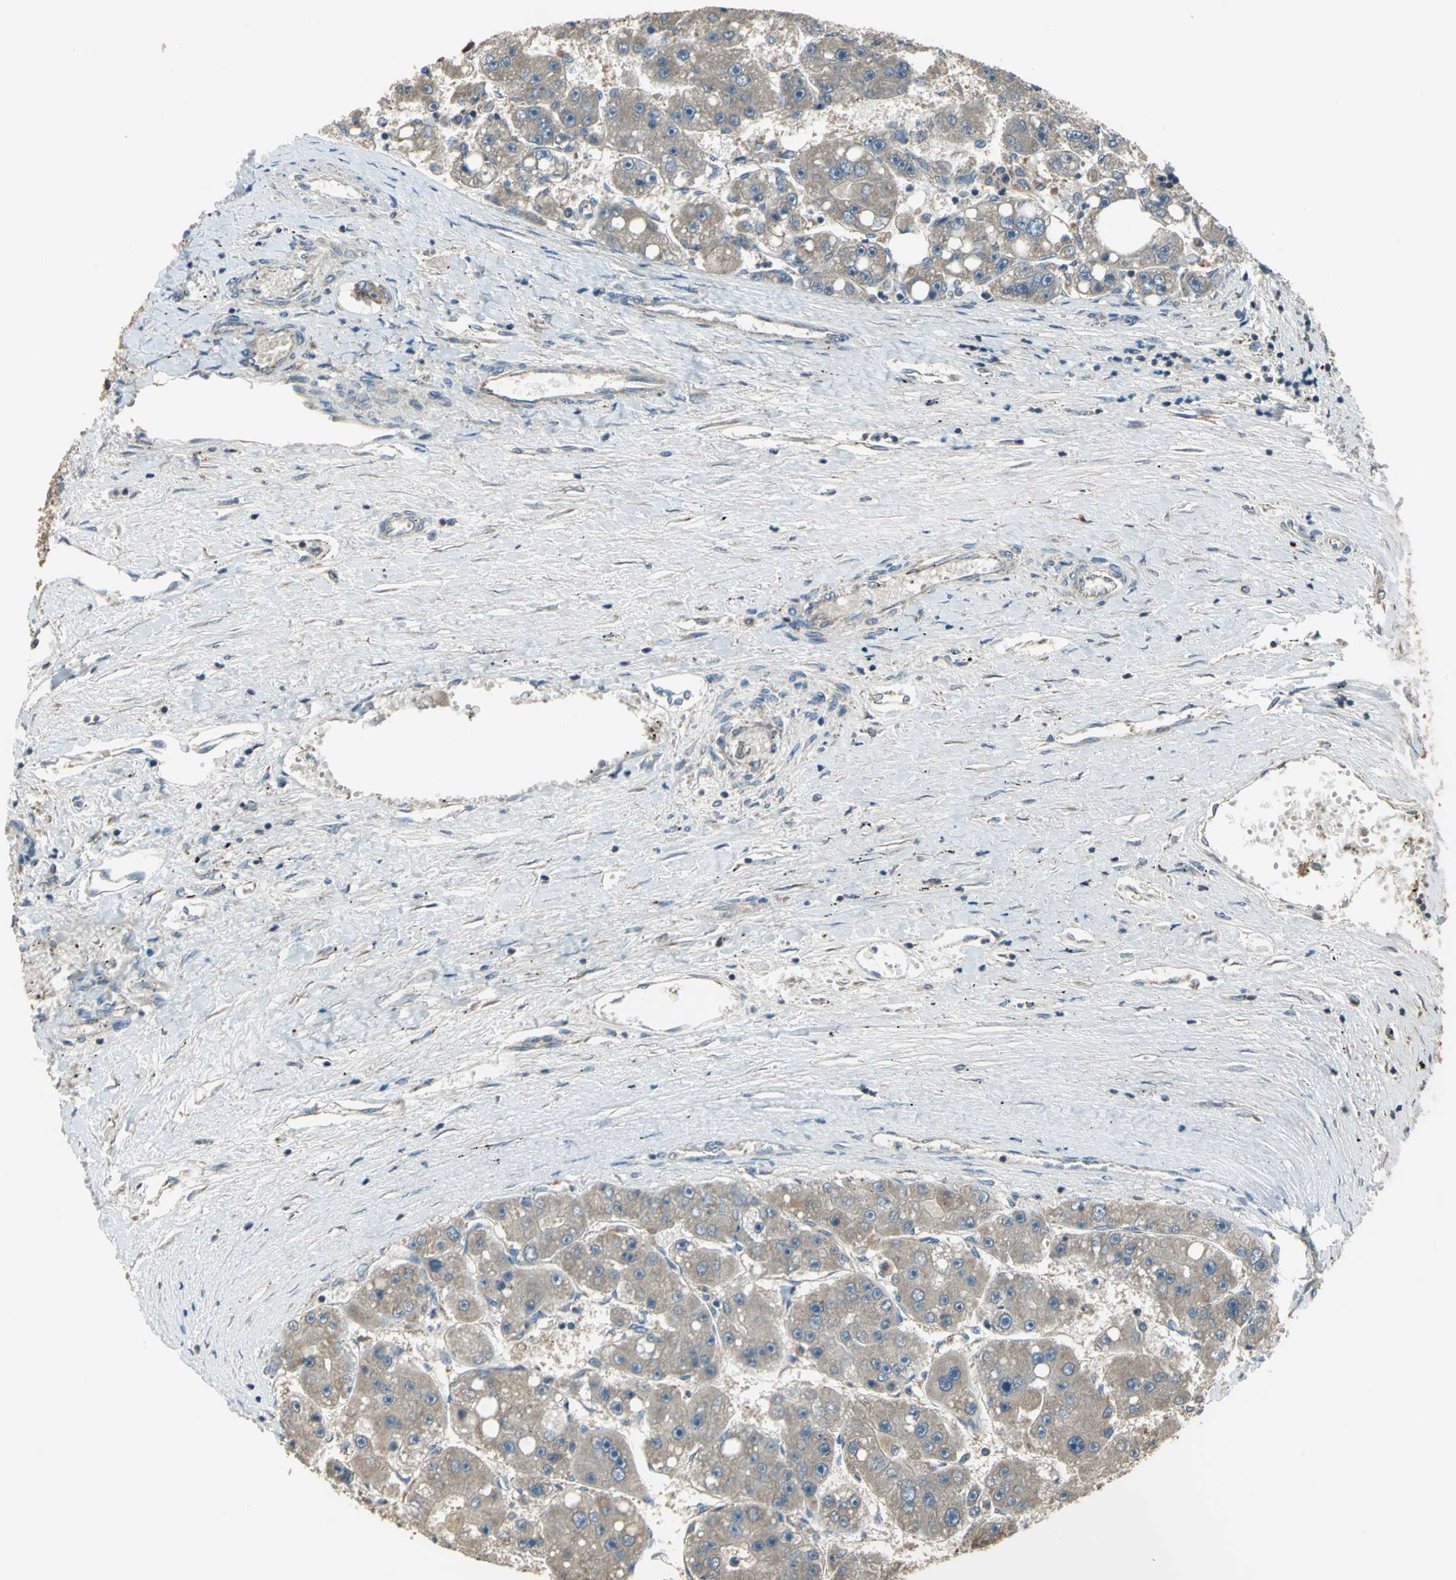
{"staining": {"intensity": "weak", "quantity": ">75%", "location": "cytoplasmic/membranous"}, "tissue": "liver cancer", "cell_type": "Tumor cells", "image_type": "cancer", "snomed": [{"axis": "morphology", "description": "Carcinoma, Hepatocellular, NOS"}, {"axis": "topography", "description": "Liver"}], "caption": "Immunohistochemical staining of hepatocellular carcinoma (liver) exhibits low levels of weak cytoplasmic/membranous expression in approximately >75% of tumor cells.", "gene": "TRAK1", "patient": {"sex": "female", "age": 61}}